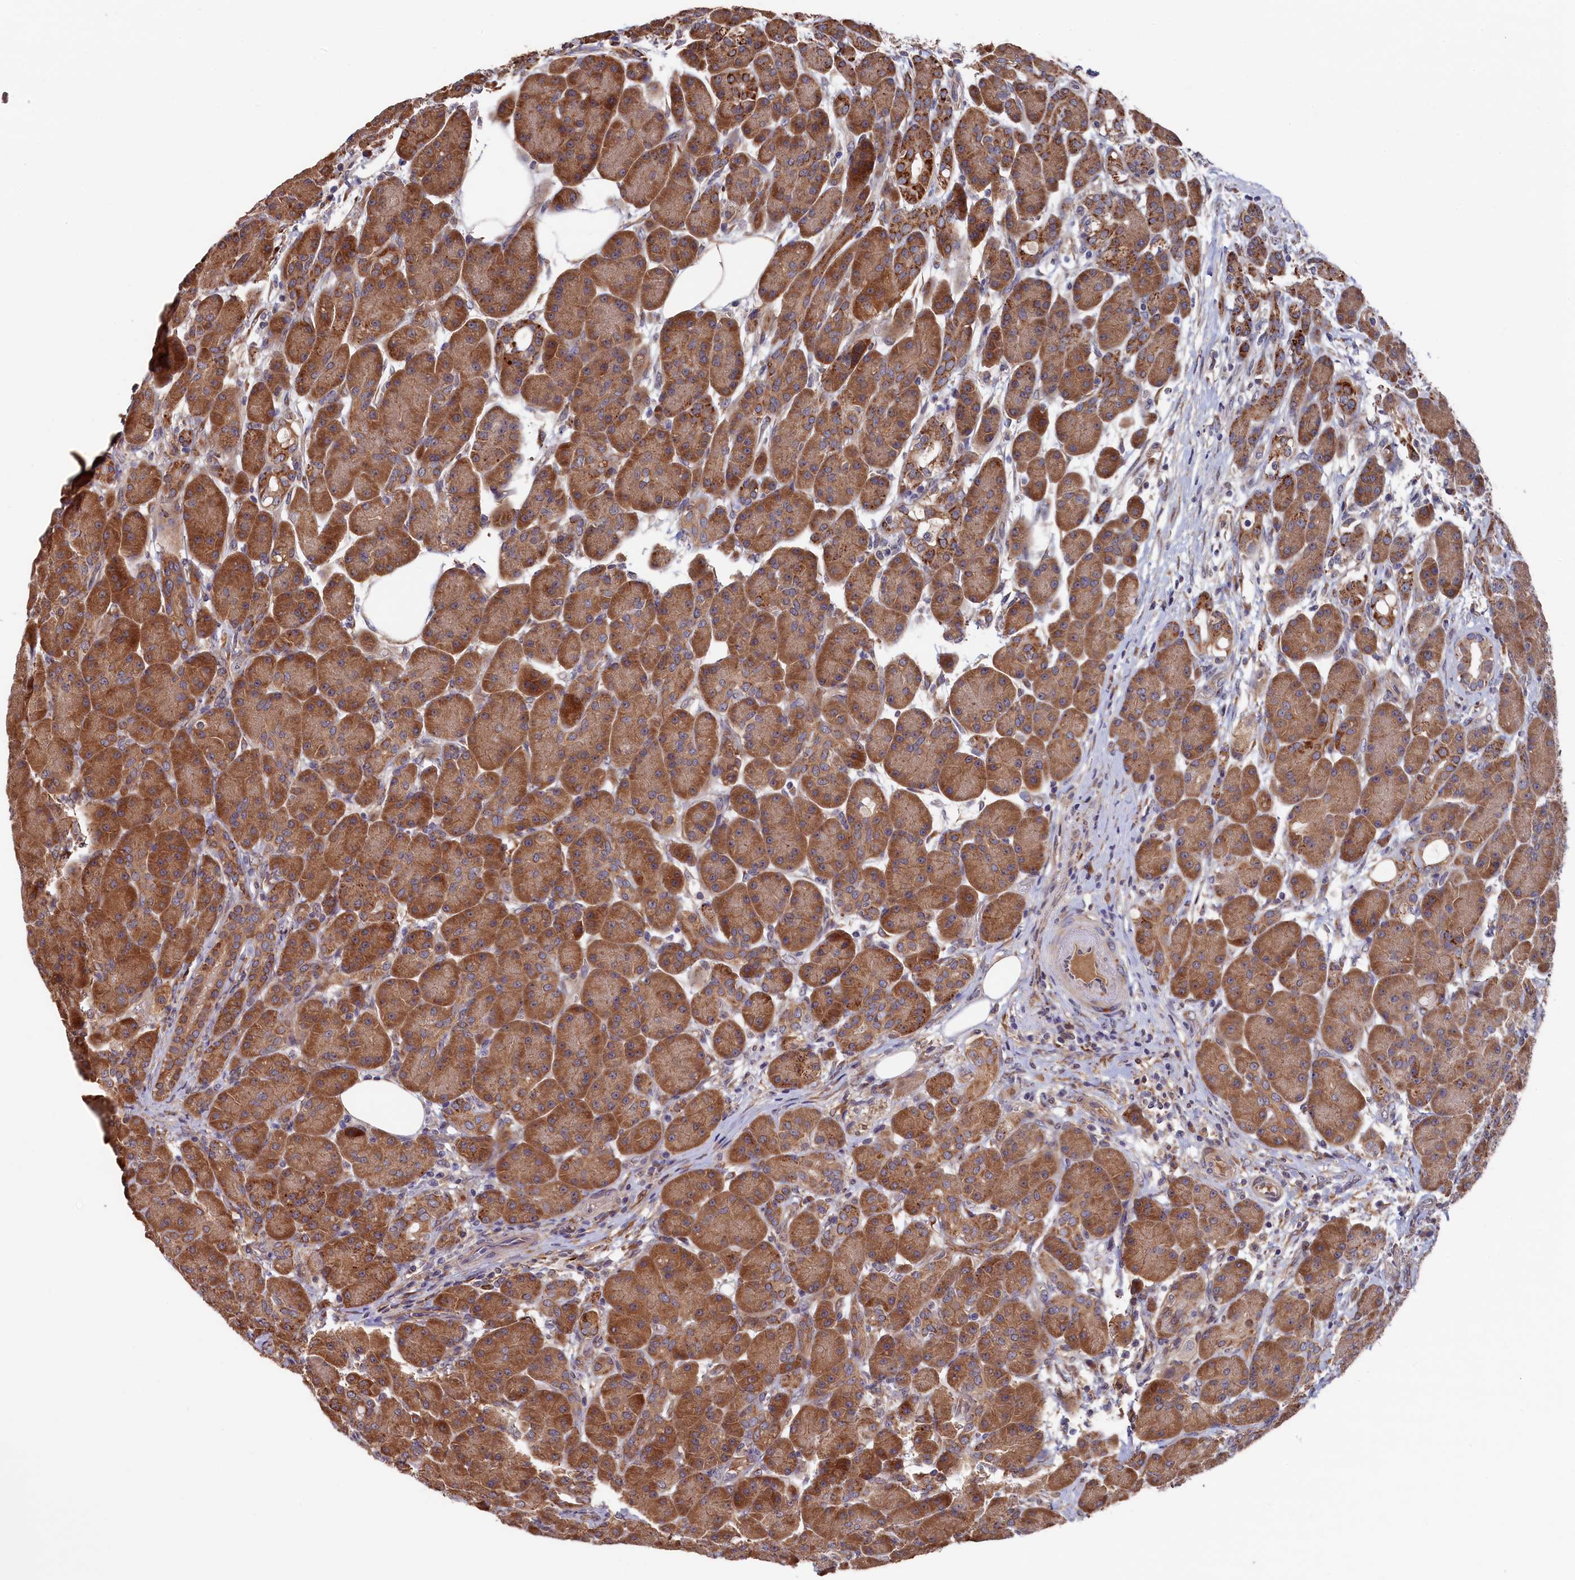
{"staining": {"intensity": "moderate", "quantity": ">75%", "location": "cytoplasmic/membranous"}, "tissue": "pancreas", "cell_type": "Exocrine glandular cells", "image_type": "normal", "snomed": [{"axis": "morphology", "description": "Normal tissue, NOS"}, {"axis": "topography", "description": "Pancreas"}], "caption": "DAB (3,3'-diaminobenzidine) immunohistochemical staining of benign pancreas displays moderate cytoplasmic/membranous protein expression in about >75% of exocrine glandular cells.", "gene": "SLC12A4", "patient": {"sex": "male", "age": 63}}